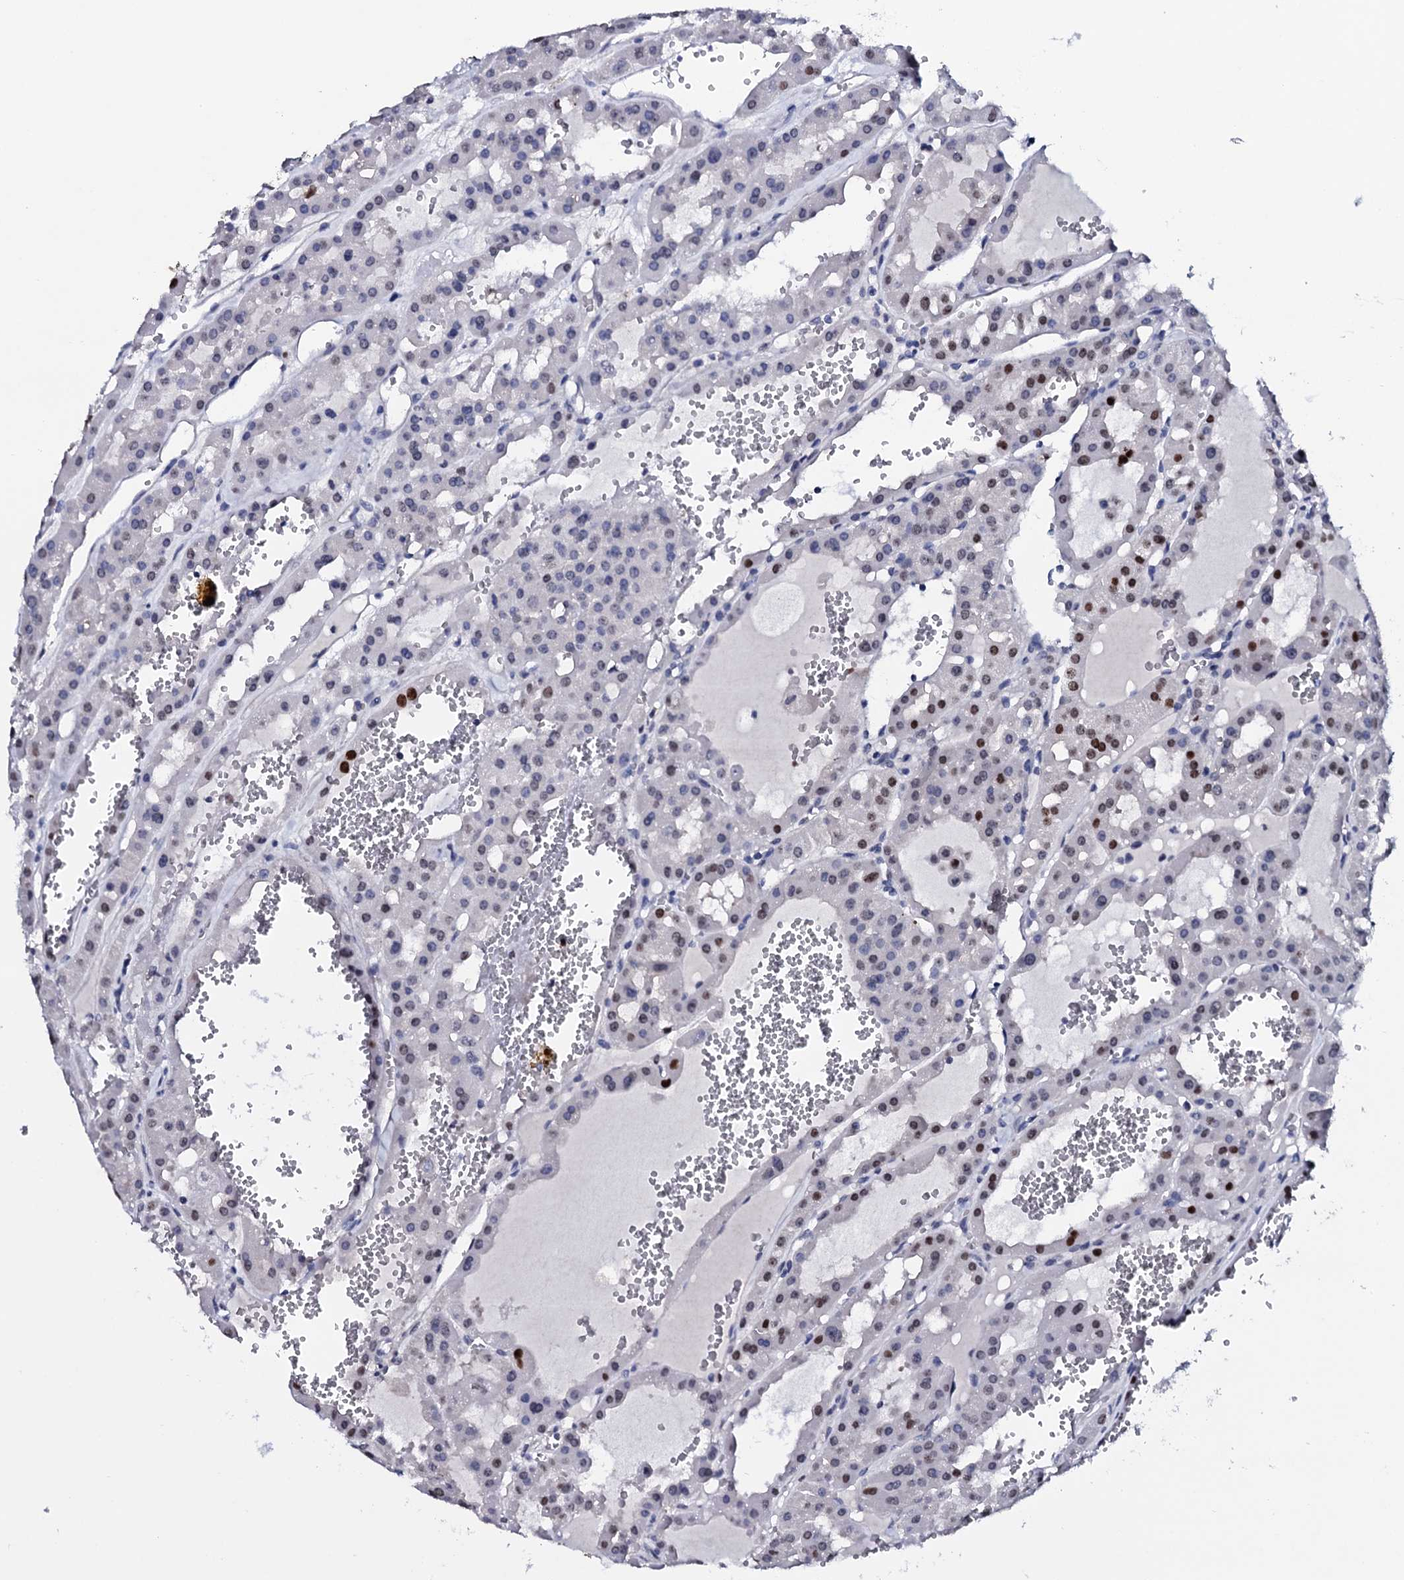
{"staining": {"intensity": "moderate", "quantity": "<25%", "location": "nuclear"}, "tissue": "renal cancer", "cell_type": "Tumor cells", "image_type": "cancer", "snomed": [{"axis": "morphology", "description": "Carcinoma, NOS"}, {"axis": "topography", "description": "Kidney"}], "caption": "High-power microscopy captured an IHC histopathology image of renal carcinoma, revealing moderate nuclear positivity in approximately <25% of tumor cells.", "gene": "NPM2", "patient": {"sex": "female", "age": 75}}